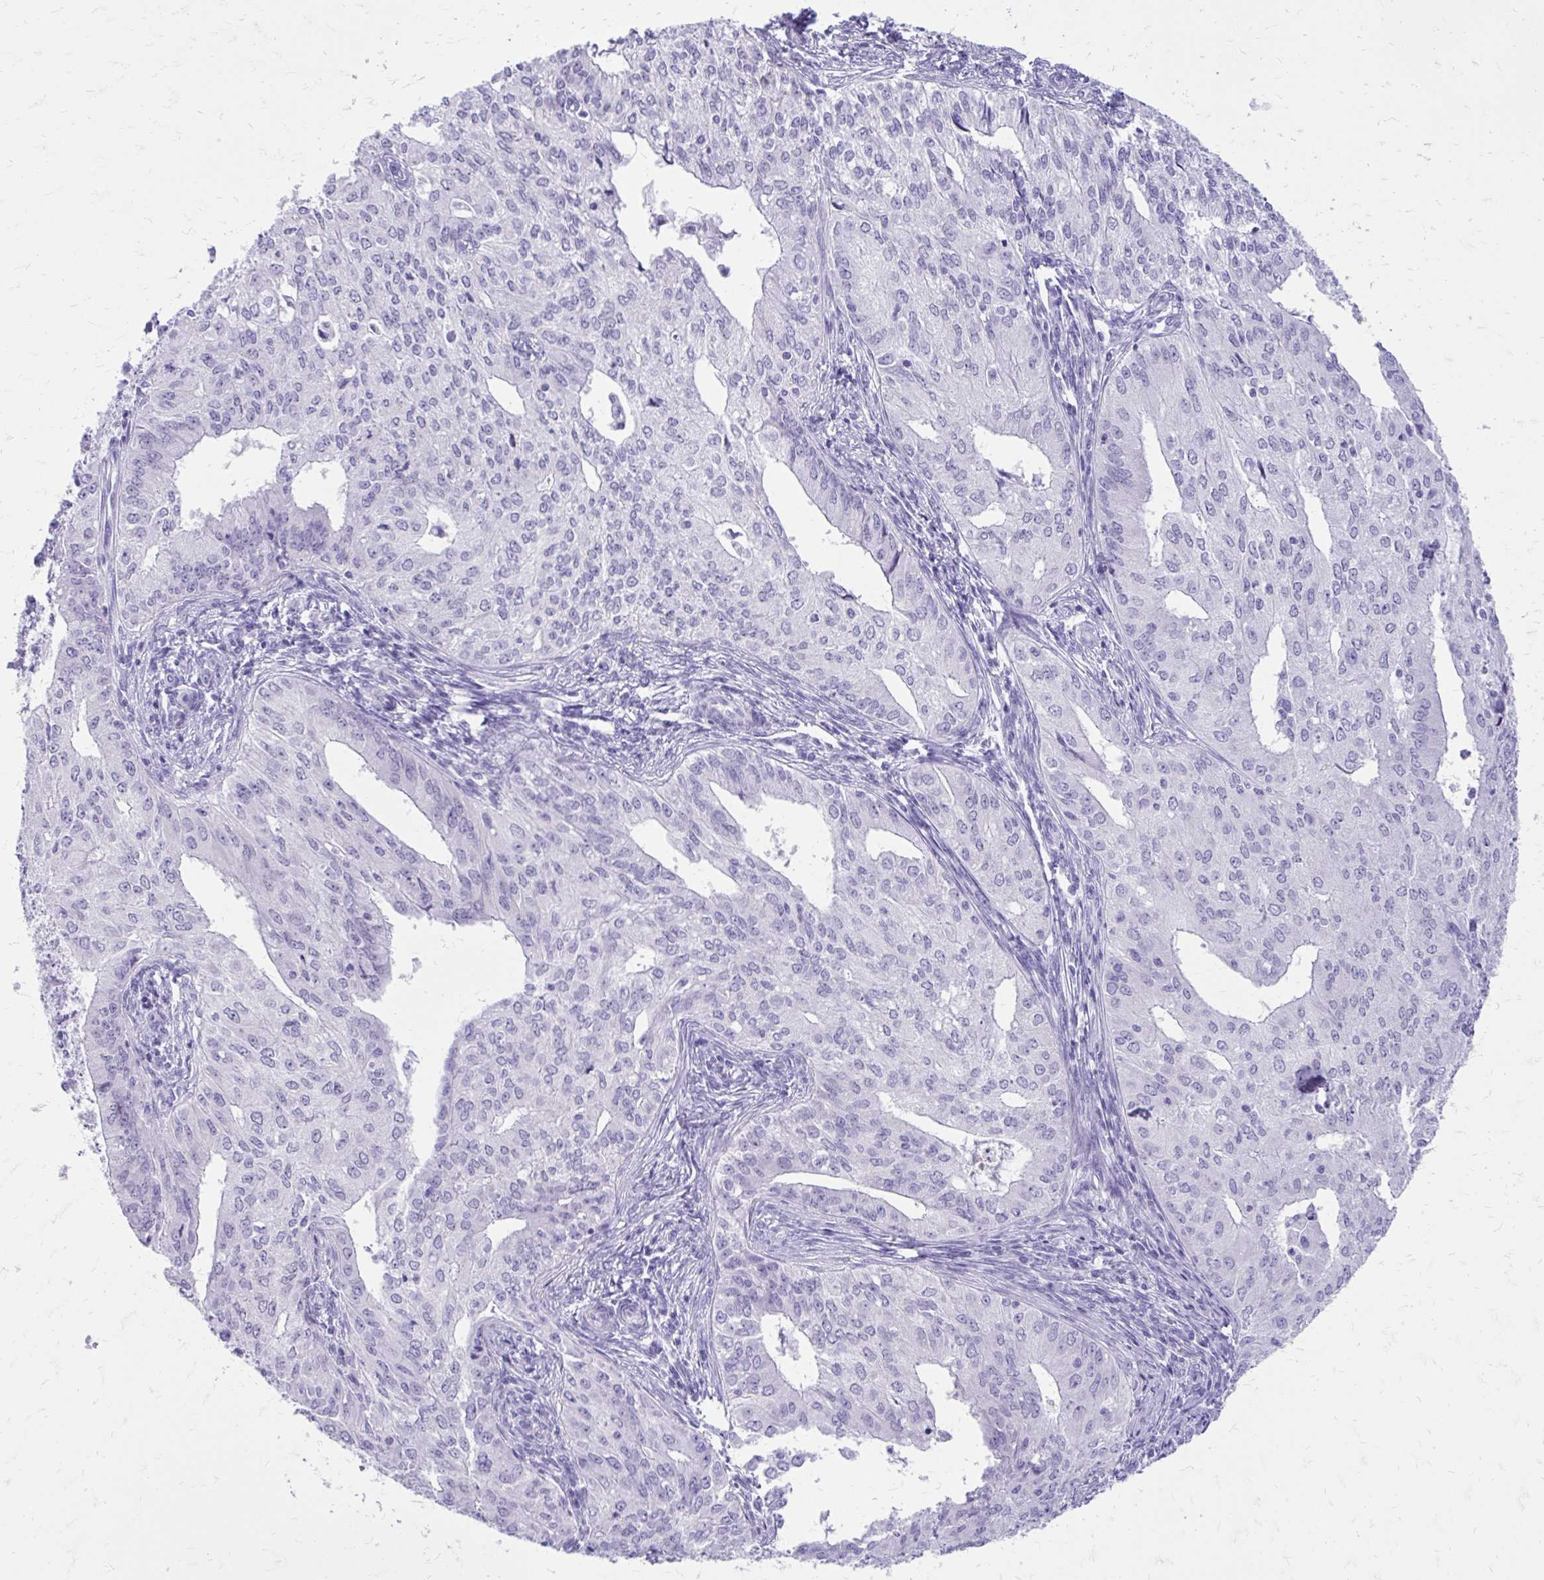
{"staining": {"intensity": "negative", "quantity": "none", "location": "none"}, "tissue": "endometrial cancer", "cell_type": "Tumor cells", "image_type": "cancer", "snomed": [{"axis": "morphology", "description": "Adenocarcinoma, NOS"}, {"axis": "topography", "description": "Endometrium"}], "caption": "Tumor cells show no significant staining in endometrial adenocarcinoma. Brightfield microscopy of immunohistochemistry (IHC) stained with DAB (brown) and hematoxylin (blue), captured at high magnification.", "gene": "SATL1", "patient": {"sex": "female", "age": 50}}